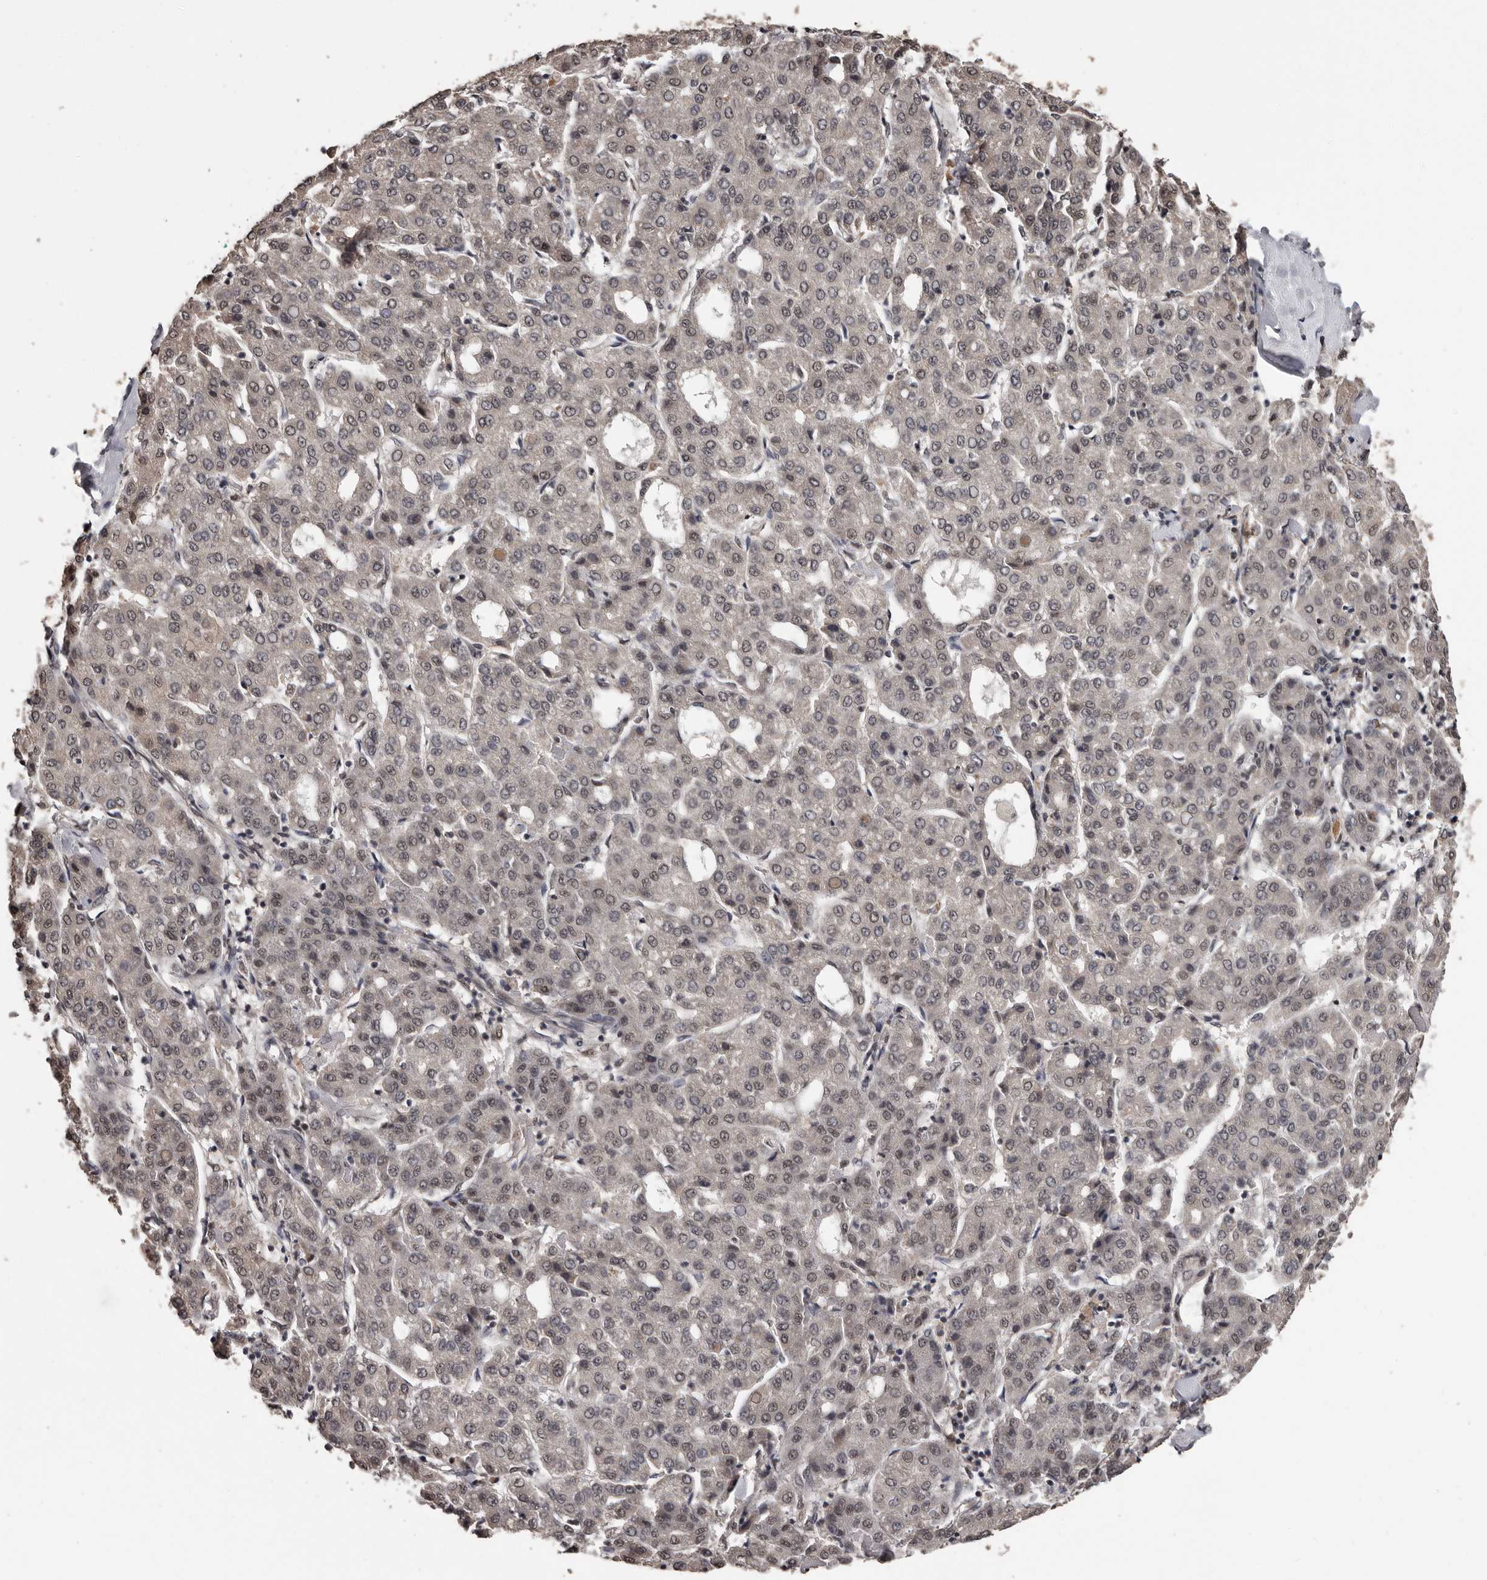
{"staining": {"intensity": "weak", "quantity": "<25%", "location": "nuclear"}, "tissue": "liver cancer", "cell_type": "Tumor cells", "image_type": "cancer", "snomed": [{"axis": "morphology", "description": "Carcinoma, Hepatocellular, NOS"}, {"axis": "topography", "description": "Liver"}], "caption": "Tumor cells are negative for brown protein staining in liver cancer.", "gene": "VPS37A", "patient": {"sex": "male", "age": 65}}